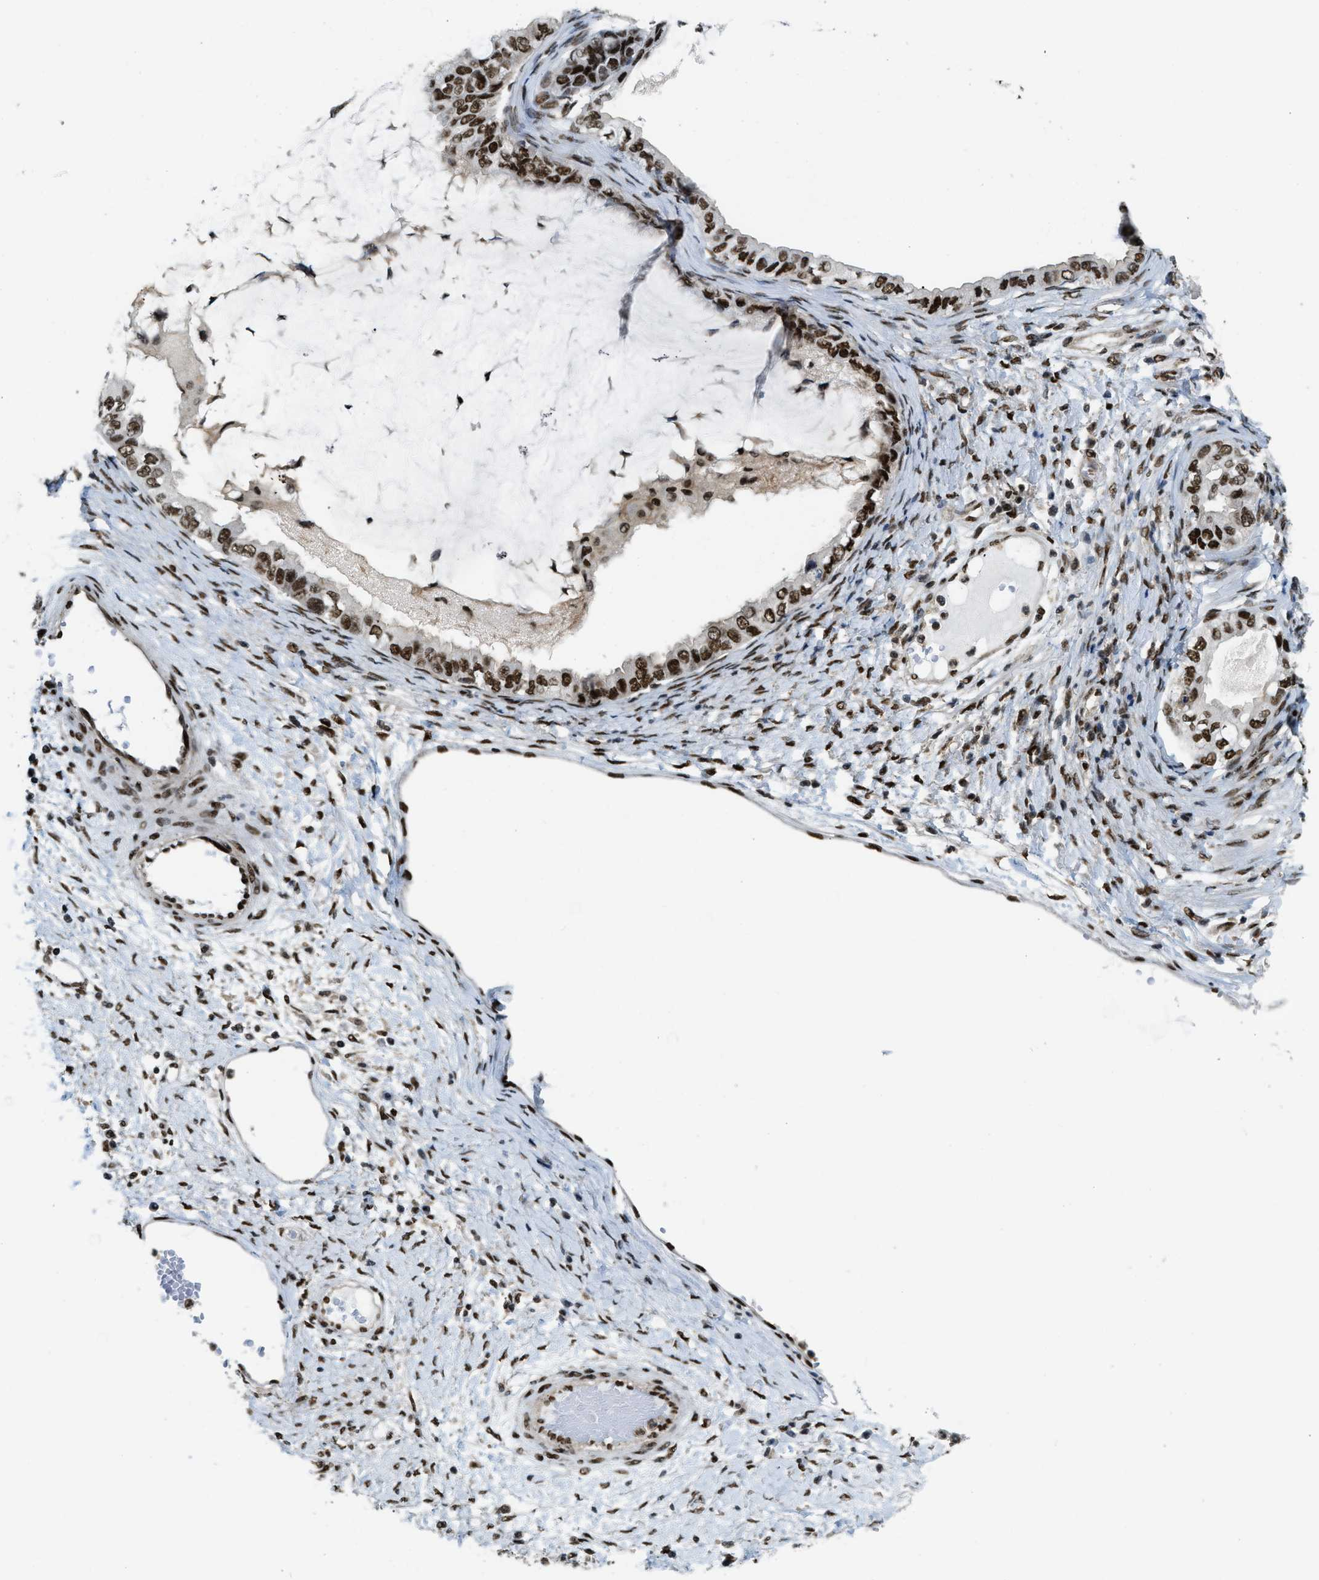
{"staining": {"intensity": "strong", "quantity": ">75%", "location": "nuclear"}, "tissue": "ovarian cancer", "cell_type": "Tumor cells", "image_type": "cancer", "snomed": [{"axis": "morphology", "description": "Cystadenocarcinoma, mucinous, NOS"}, {"axis": "topography", "description": "Ovary"}], "caption": "Protein staining exhibits strong nuclear positivity in about >75% of tumor cells in ovarian cancer.", "gene": "NUMA1", "patient": {"sex": "female", "age": 80}}